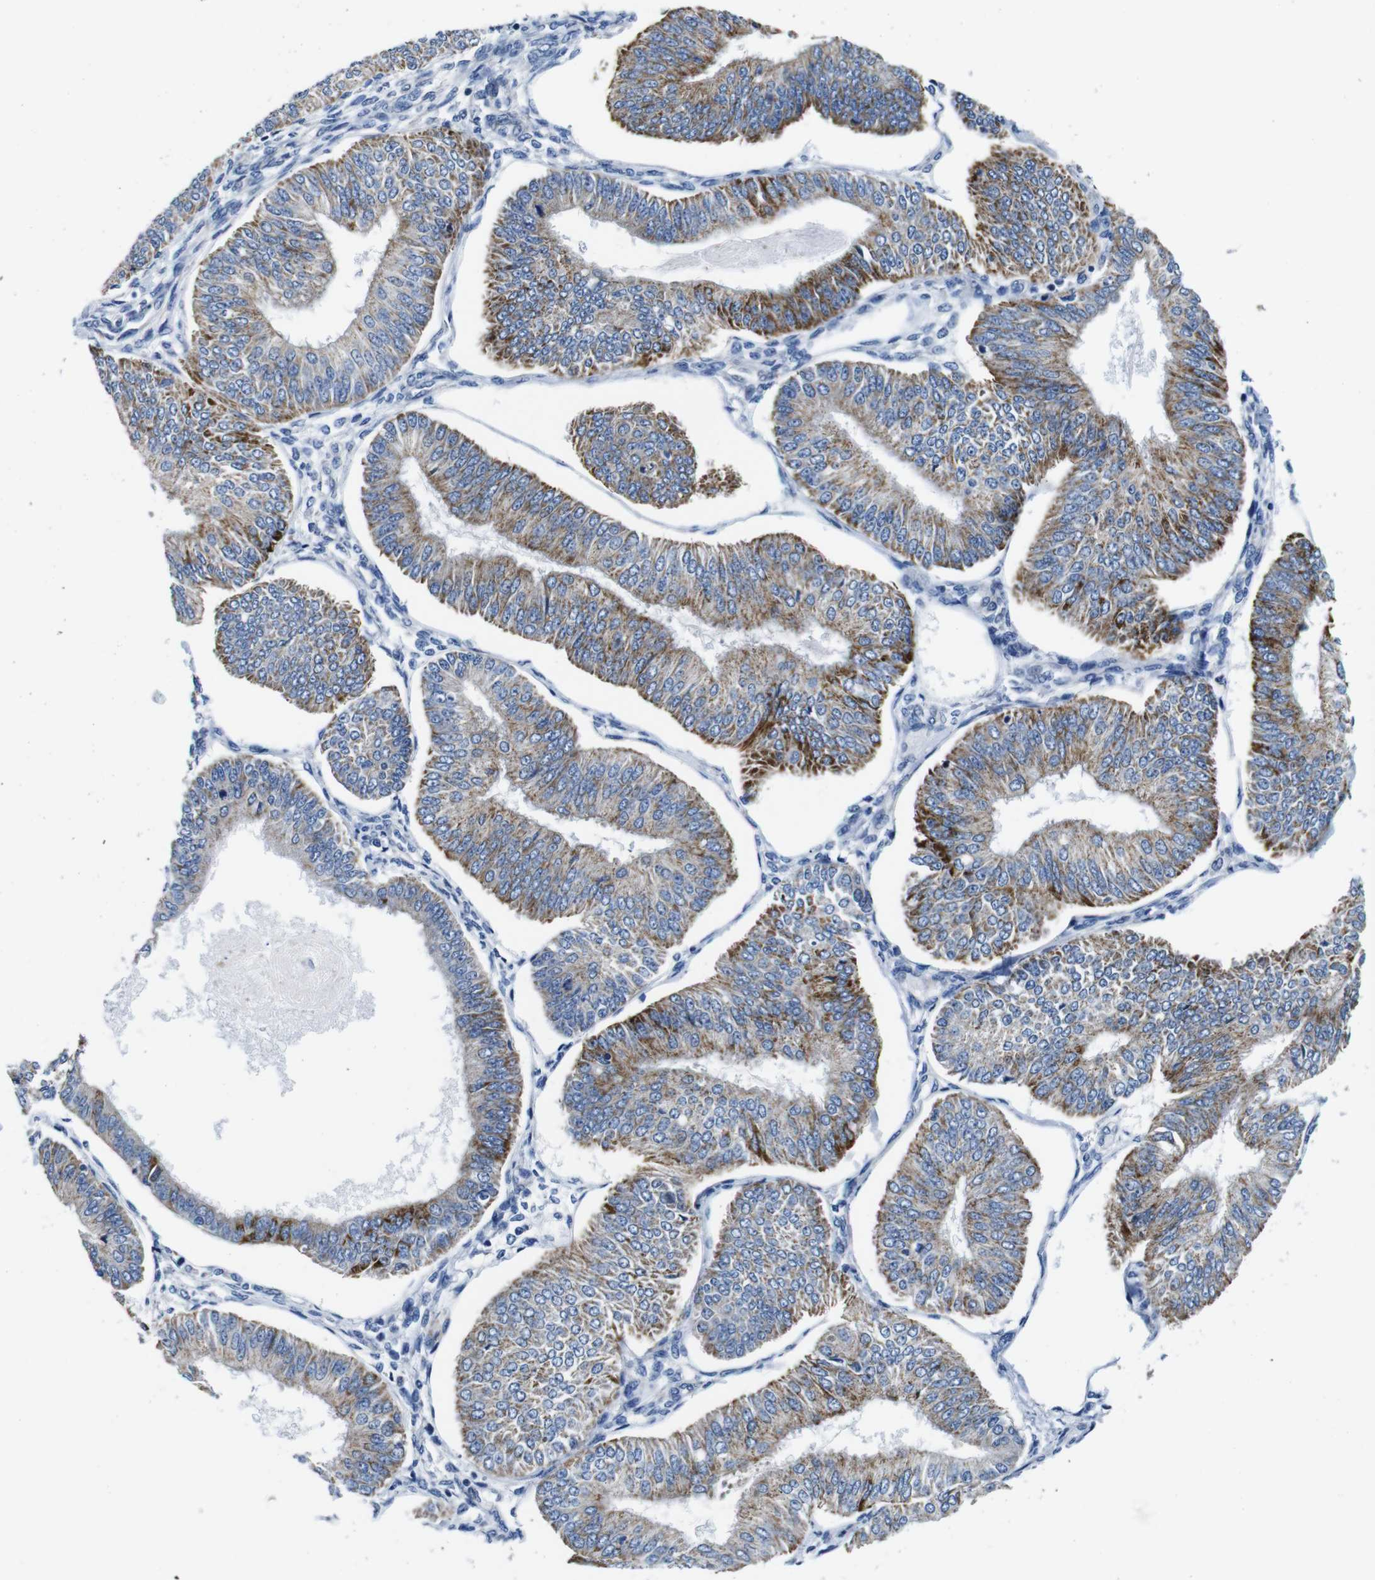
{"staining": {"intensity": "moderate", "quantity": ">75%", "location": "cytoplasmic/membranous"}, "tissue": "endometrial cancer", "cell_type": "Tumor cells", "image_type": "cancer", "snomed": [{"axis": "morphology", "description": "Adenocarcinoma, NOS"}, {"axis": "topography", "description": "Endometrium"}], "caption": "This micrograph displays IHC staining of endometrial cancer, with medium moderate cytoplasmic/membranous positivity in approximately >75% of tumor cells.", "gene": "SNX19", "patient": {"sex": "female", "age": 58}}